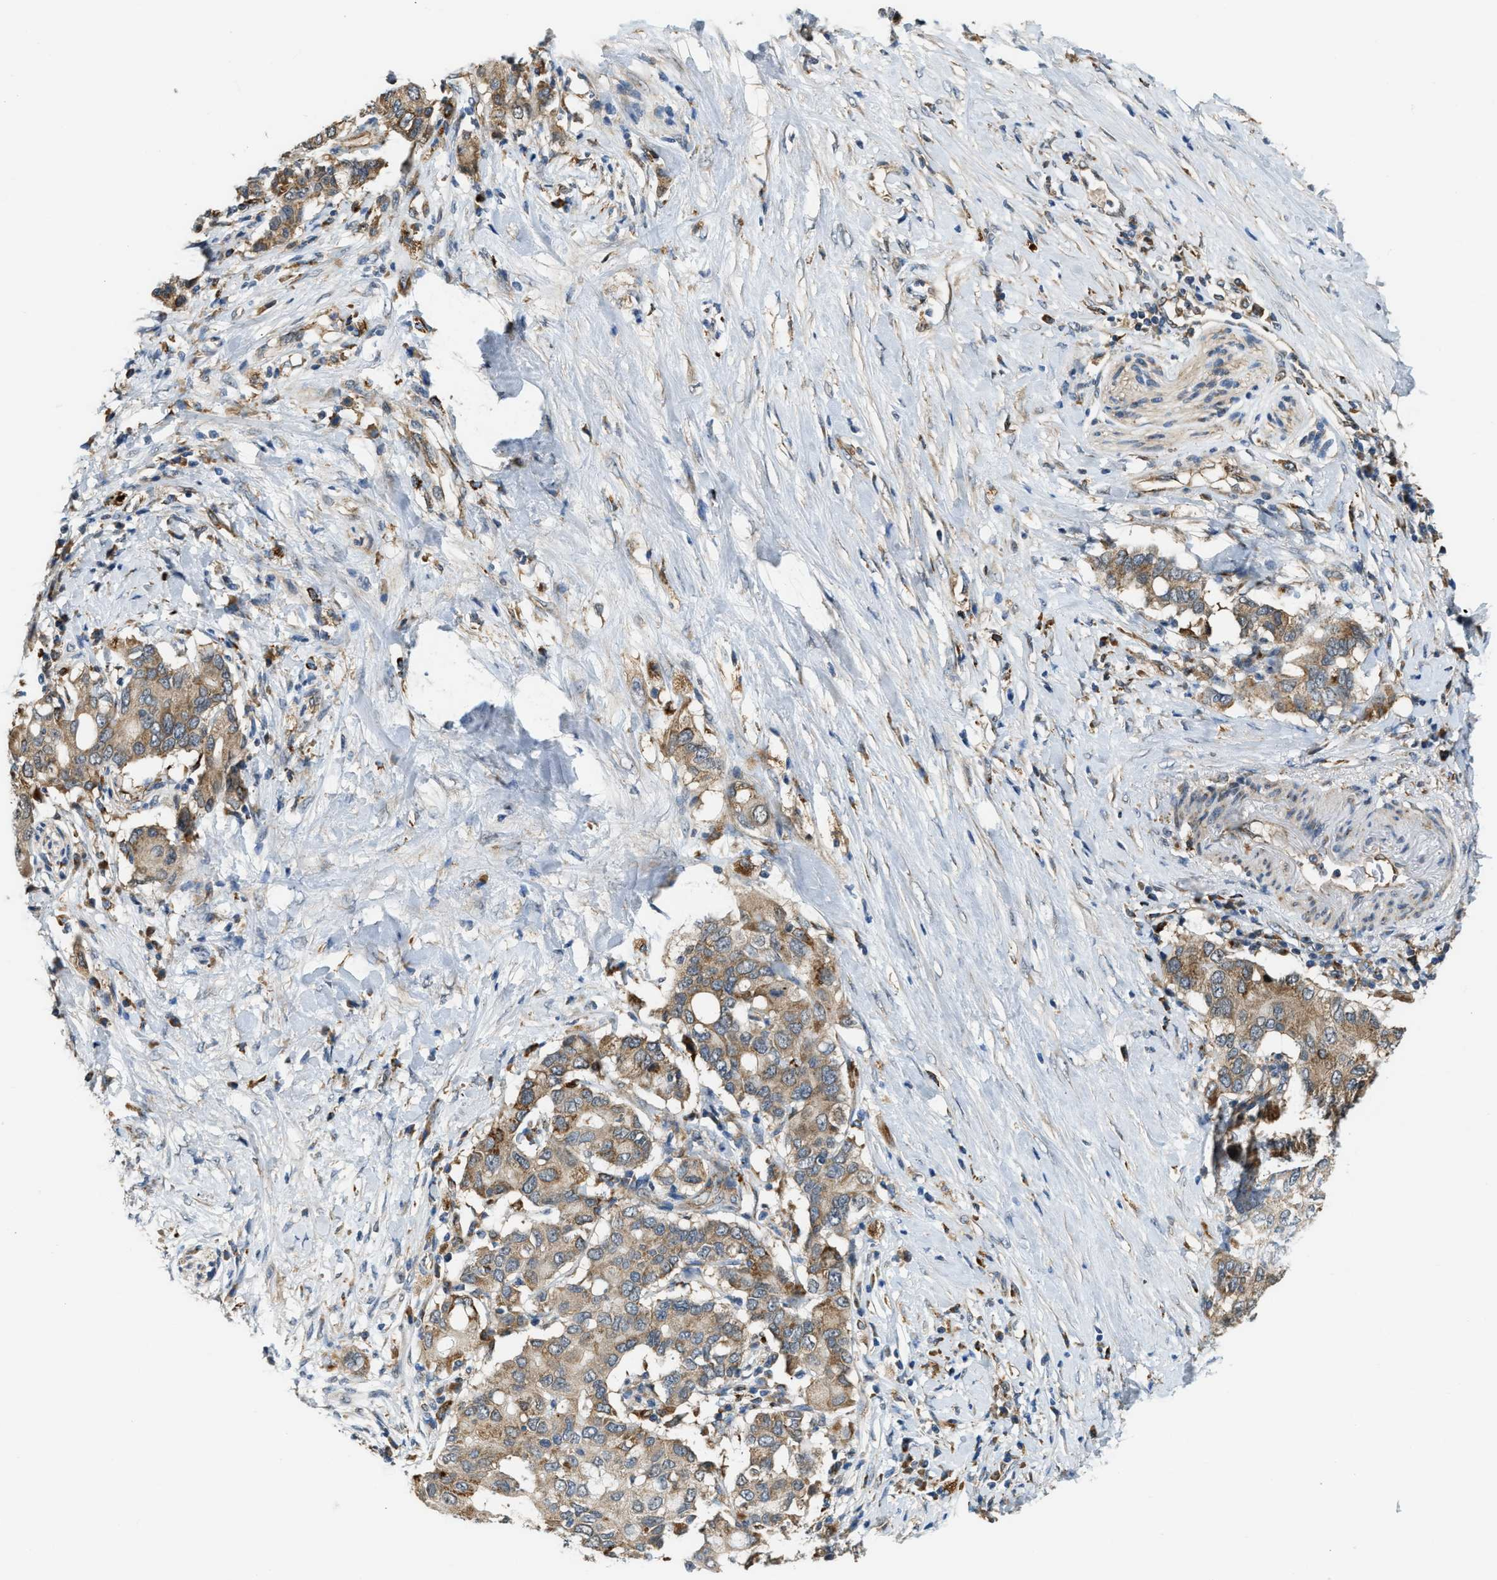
{"staining": {"intensity": "moderate", "quantity": ">75%", "location": "cytoplasmic/membranous"}, "tissue": "pancreatic cancer", "cell_type": "Tumor cells", "image_type": "cancer", "snomed": [{"axis": "morphology", "description": "Adenocarcinoma, NOS"}, {"axis": "topography", "description": "Pancreas"}], "caption": "Immunohistochemistry of human pancreatic adenocarcinoma demonstrates medium levels of moderate cytoplasmic/membranous expression in about >75% of tumor cells.", "gene": "STARD3NL", "patient": {"sex": "female", "age": 56}}